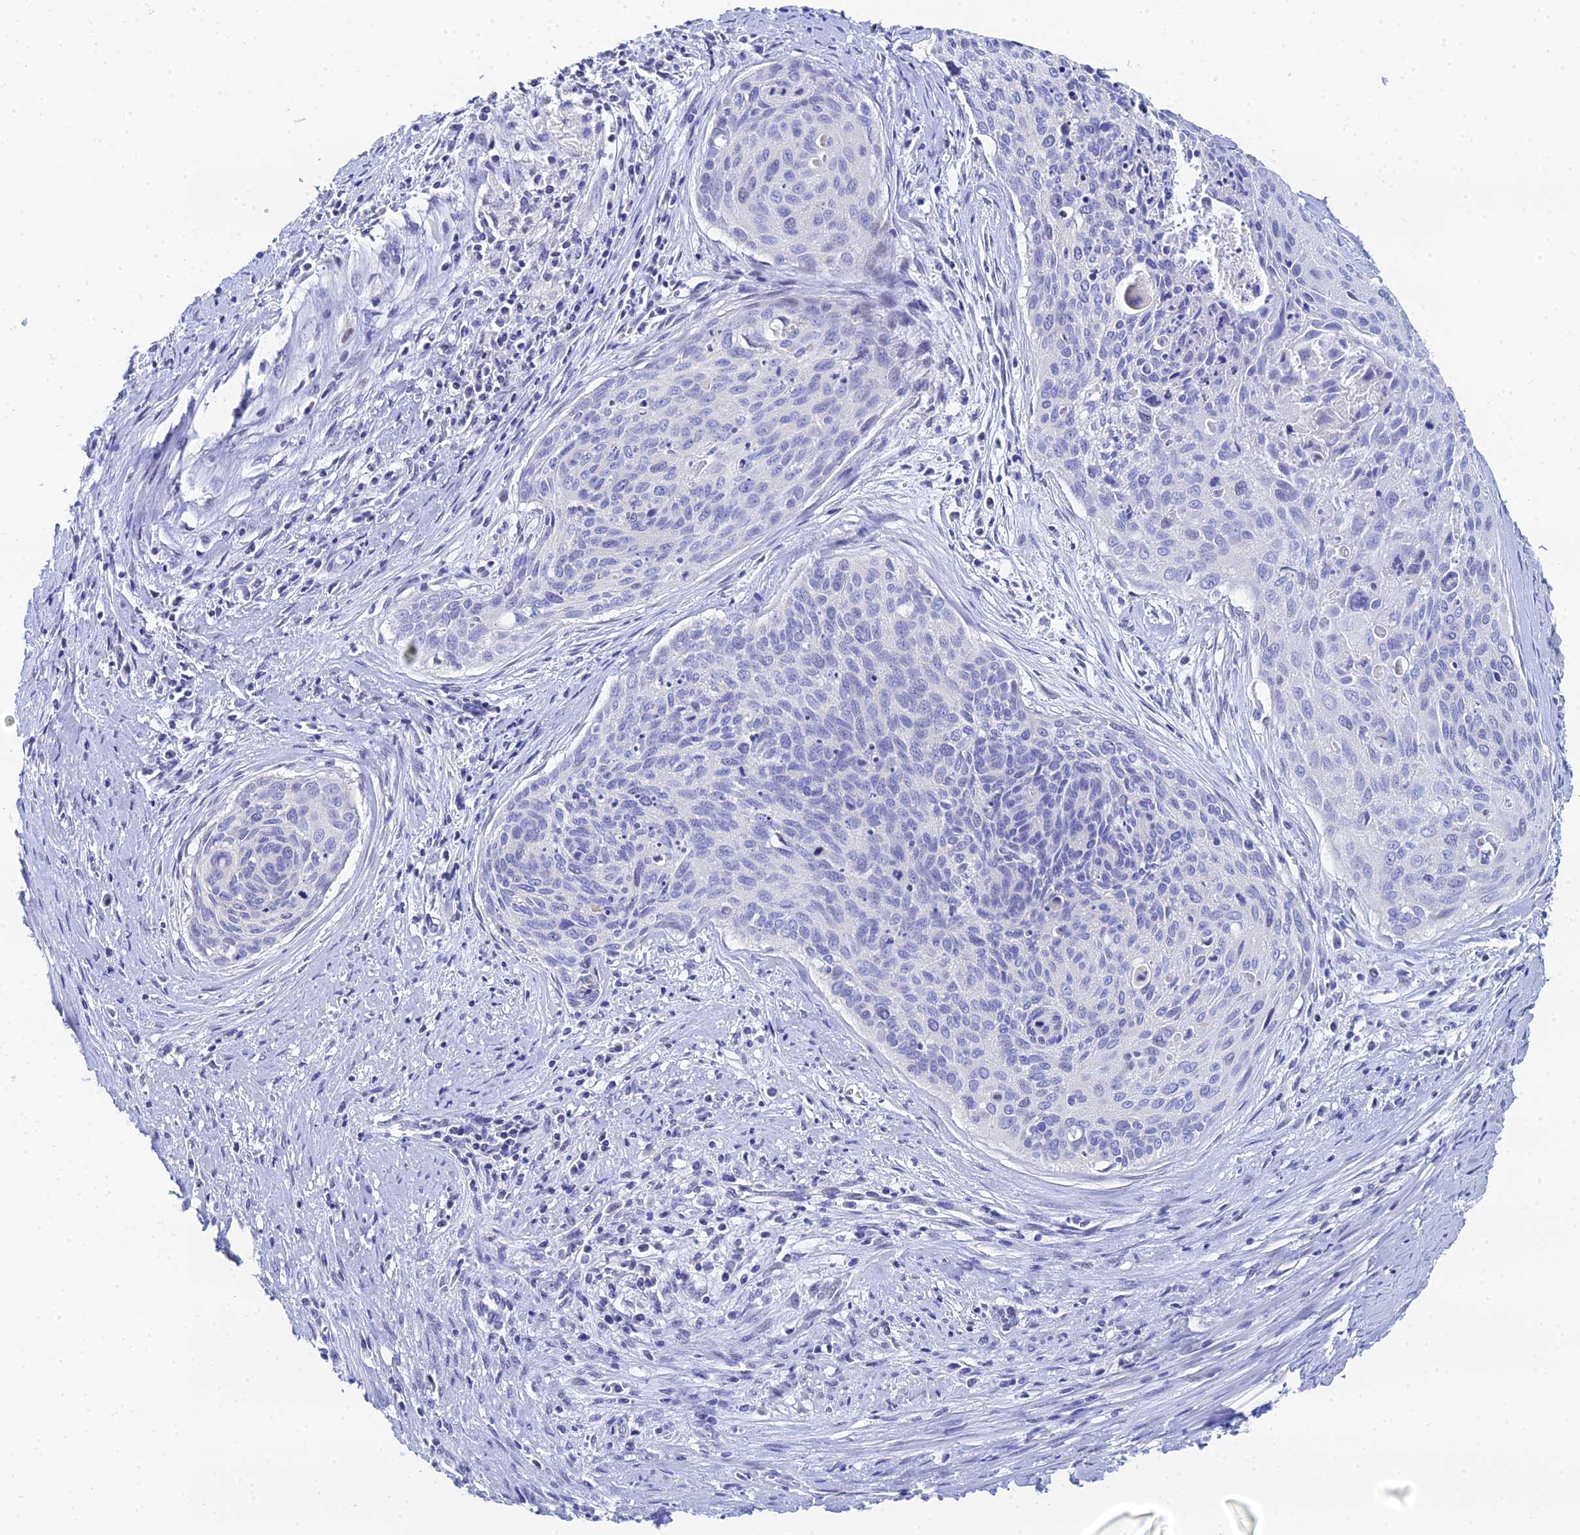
{"staining": {"intensity": "negative", "quantity": "none", "location": "none"}, "tissue": "cervical cancer", "cell_type": "Tumor cells", "image_type": "cancer", "snomed": [{"axis": "morphology", "description": "Squamous cell carcinoma, NOS"}, {"axis": "topography", "description": "Cervix"}], "caption": "DAB immunohistochemical staining of human cervical cancer exhibits no significant positivity in tumor cells.", "gene": "OCM", "patient": {"sex": "female", "age": 55}}